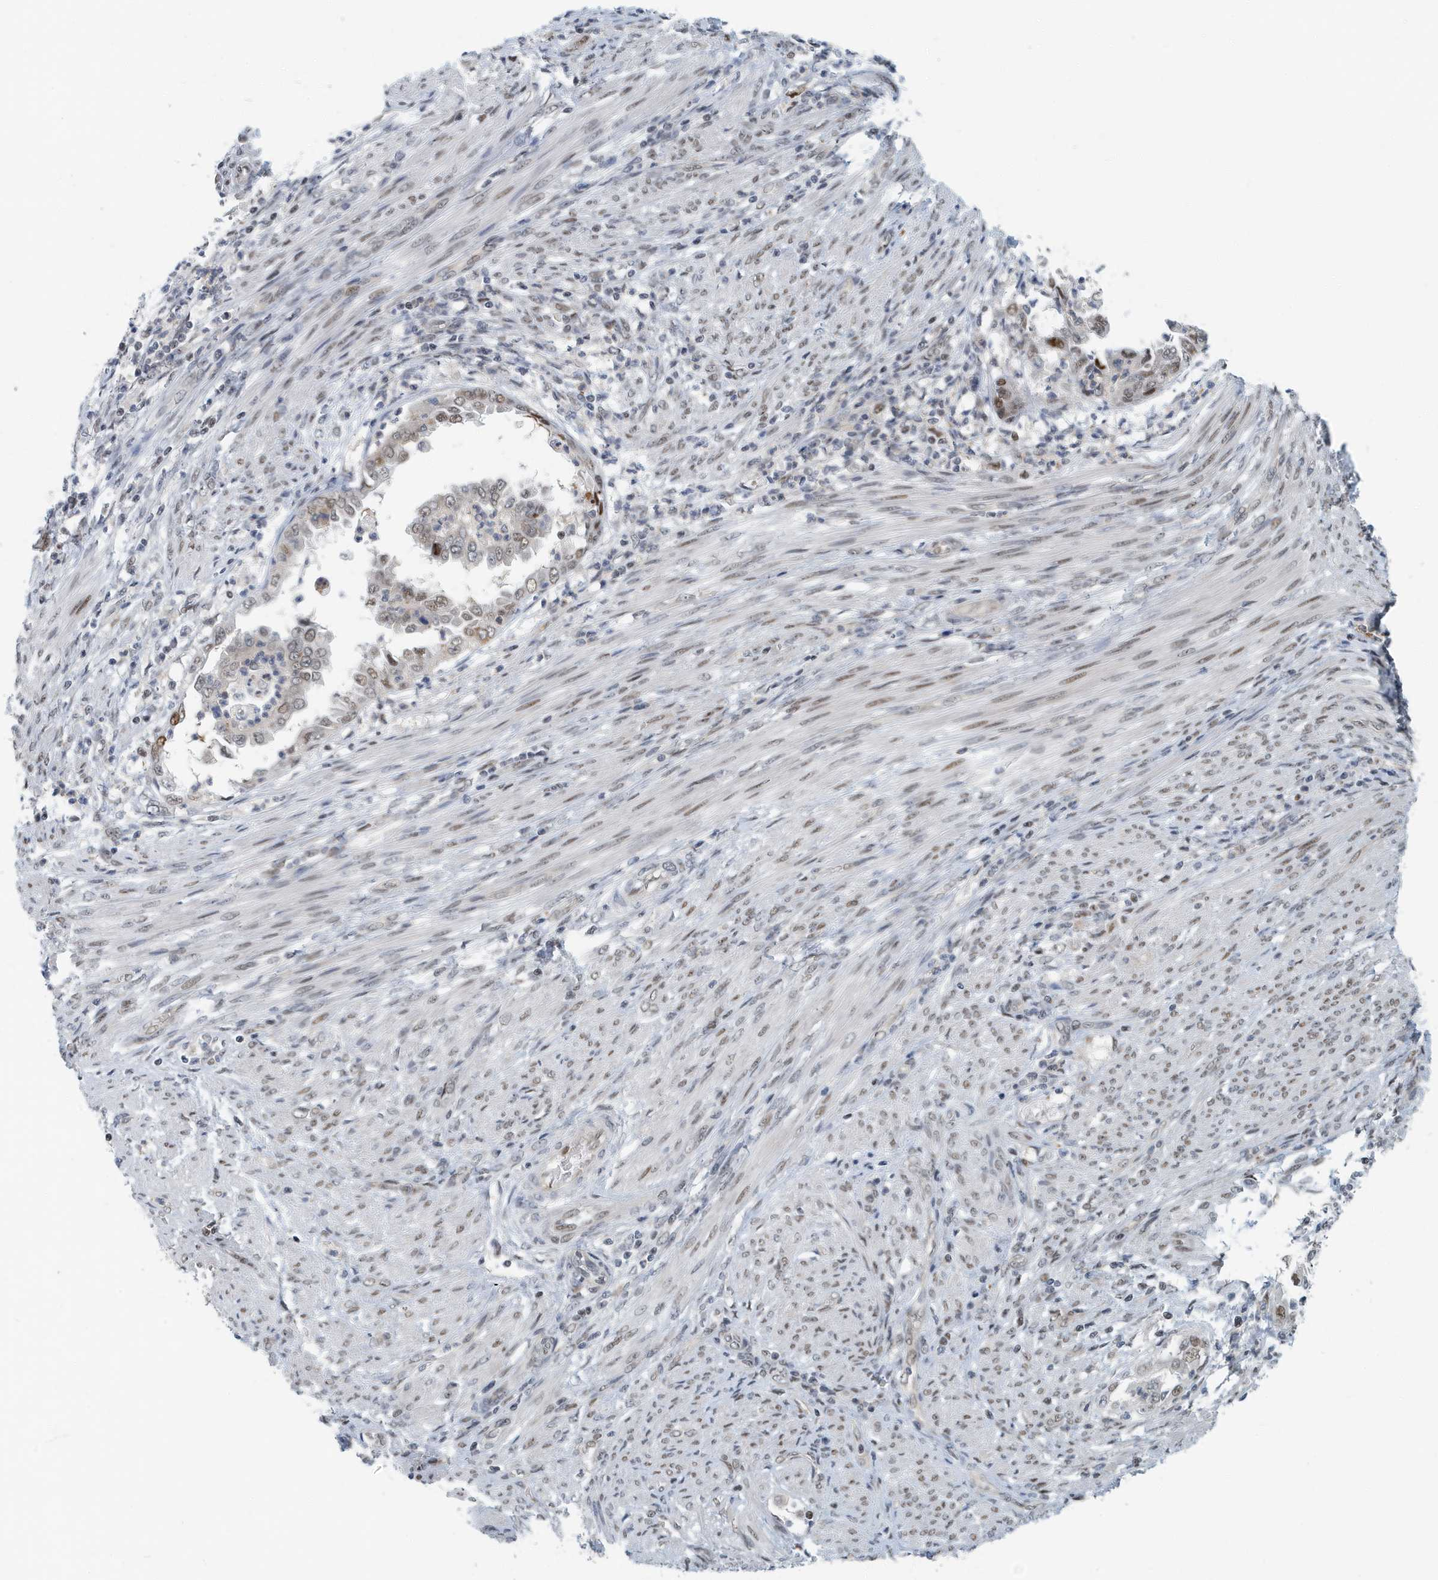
{"staining": {"intensity": "moderate", "quantity": "25%-75%", "location": "nuclear"}, "tissue": "endometrial cancer", "cell_type": "Tumor cells", "image_type": "cancer", "snomed": [{"axis": "morphology", "description": "Adenocarcinoma, NOS"}, {"axis": "topography", "description": "Endometrium"}], "caption": "The image demonstrates a brown stain indicating the presence of a protein in the nuclear of tumor cells in endometrial adenocarcinoma. (Stains: DAB in brown, nuclei in blue, Microscopy: brightfield microscopy at high magnification).", "gene": "KIF15", "patient": {"sex": "female", "age": 85}}